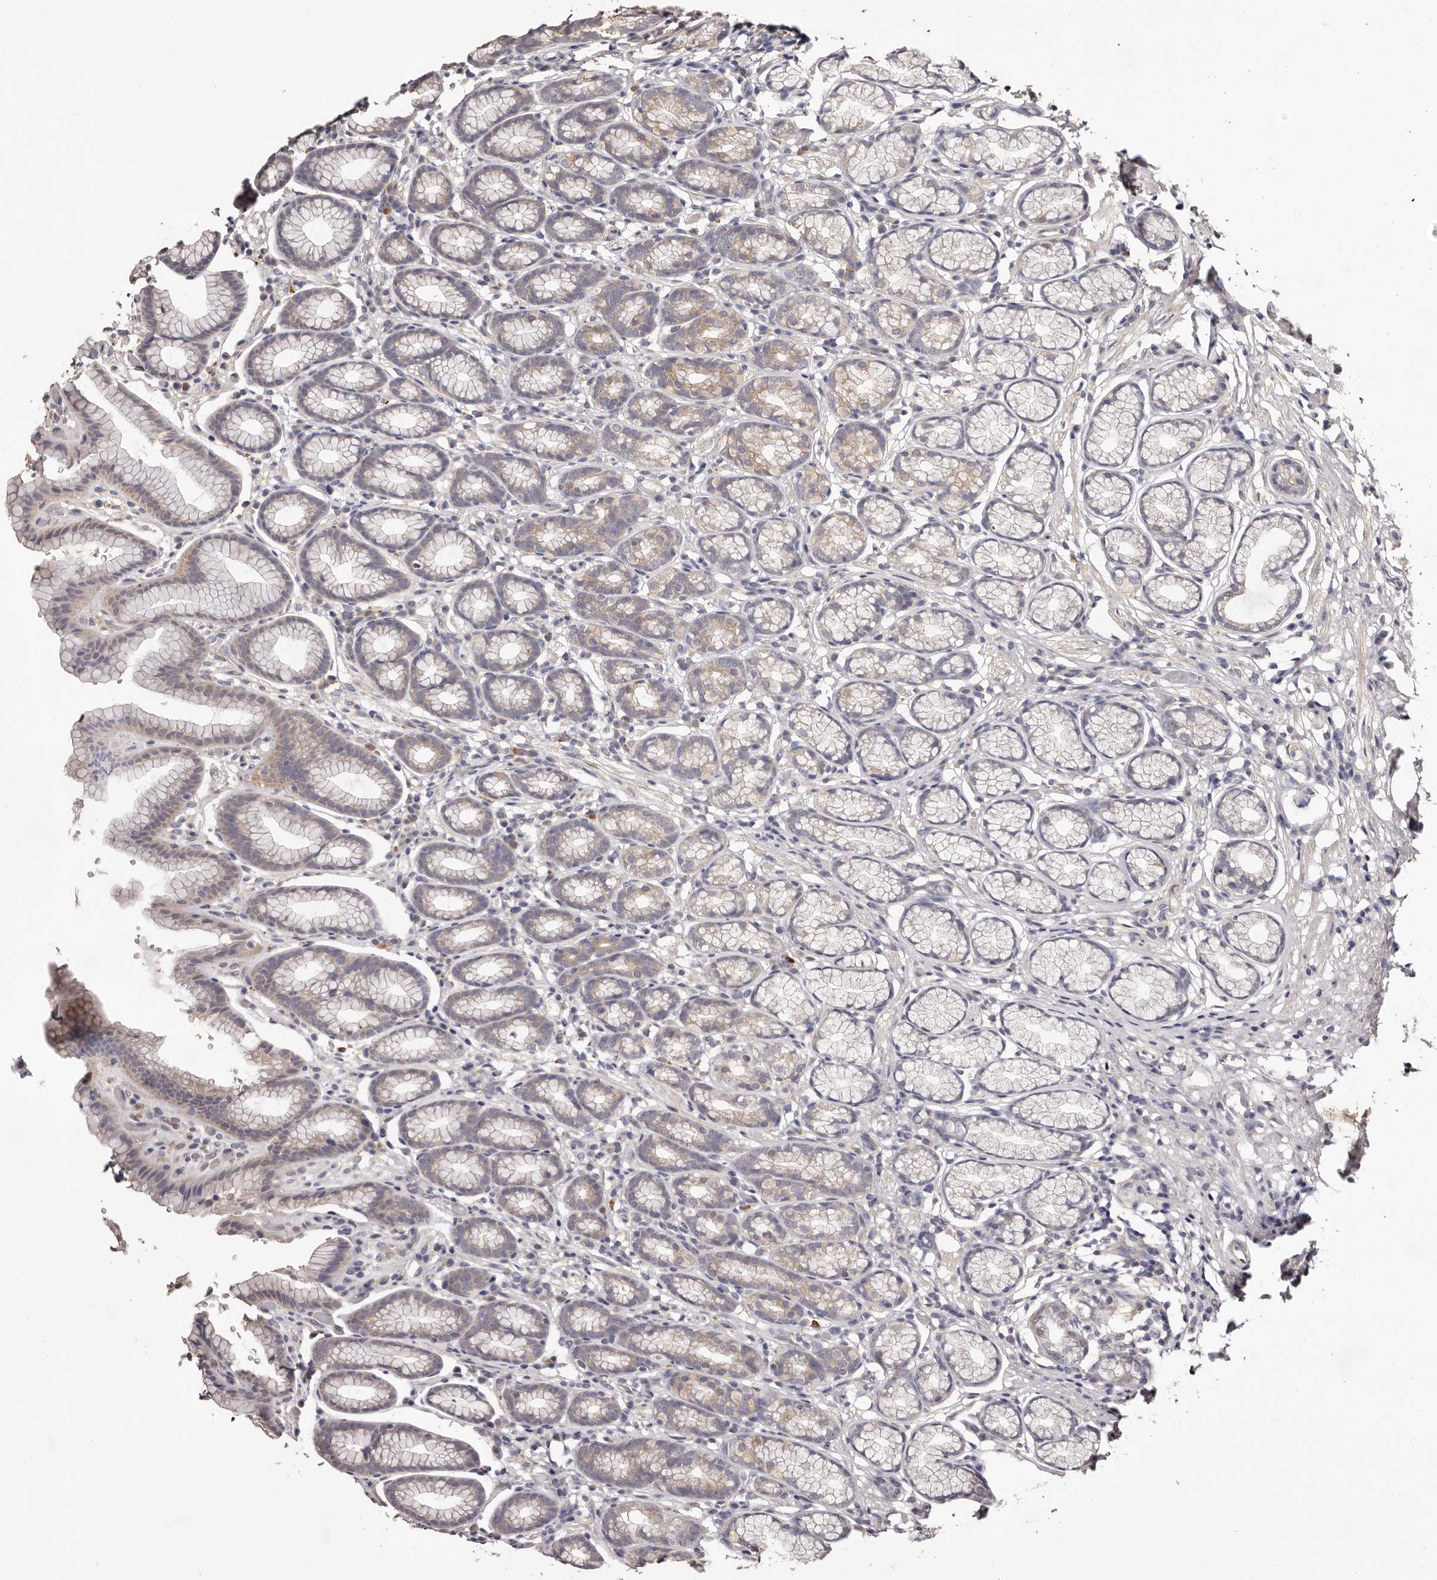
{"staining": {"intensity": "weak", "quantity": "25%-75%", "location": "cytoplasmic/membranous"}, "tissue": "stomach", "cell_type": "Glandular cells", "image_type": "normal", "snomed": [{"axis": "morphology", "description": "Normal tissue, NOS"}, {"axis": "topography", "description": "Stomach"}], "caption": "A photomicrograph of human stomach stained for a protein demonstrates weak cytoplasmic/membranous brown staining in glandular cells.", "gene": "ETNK1", "patient": {"sex": "male", "age": 42}}